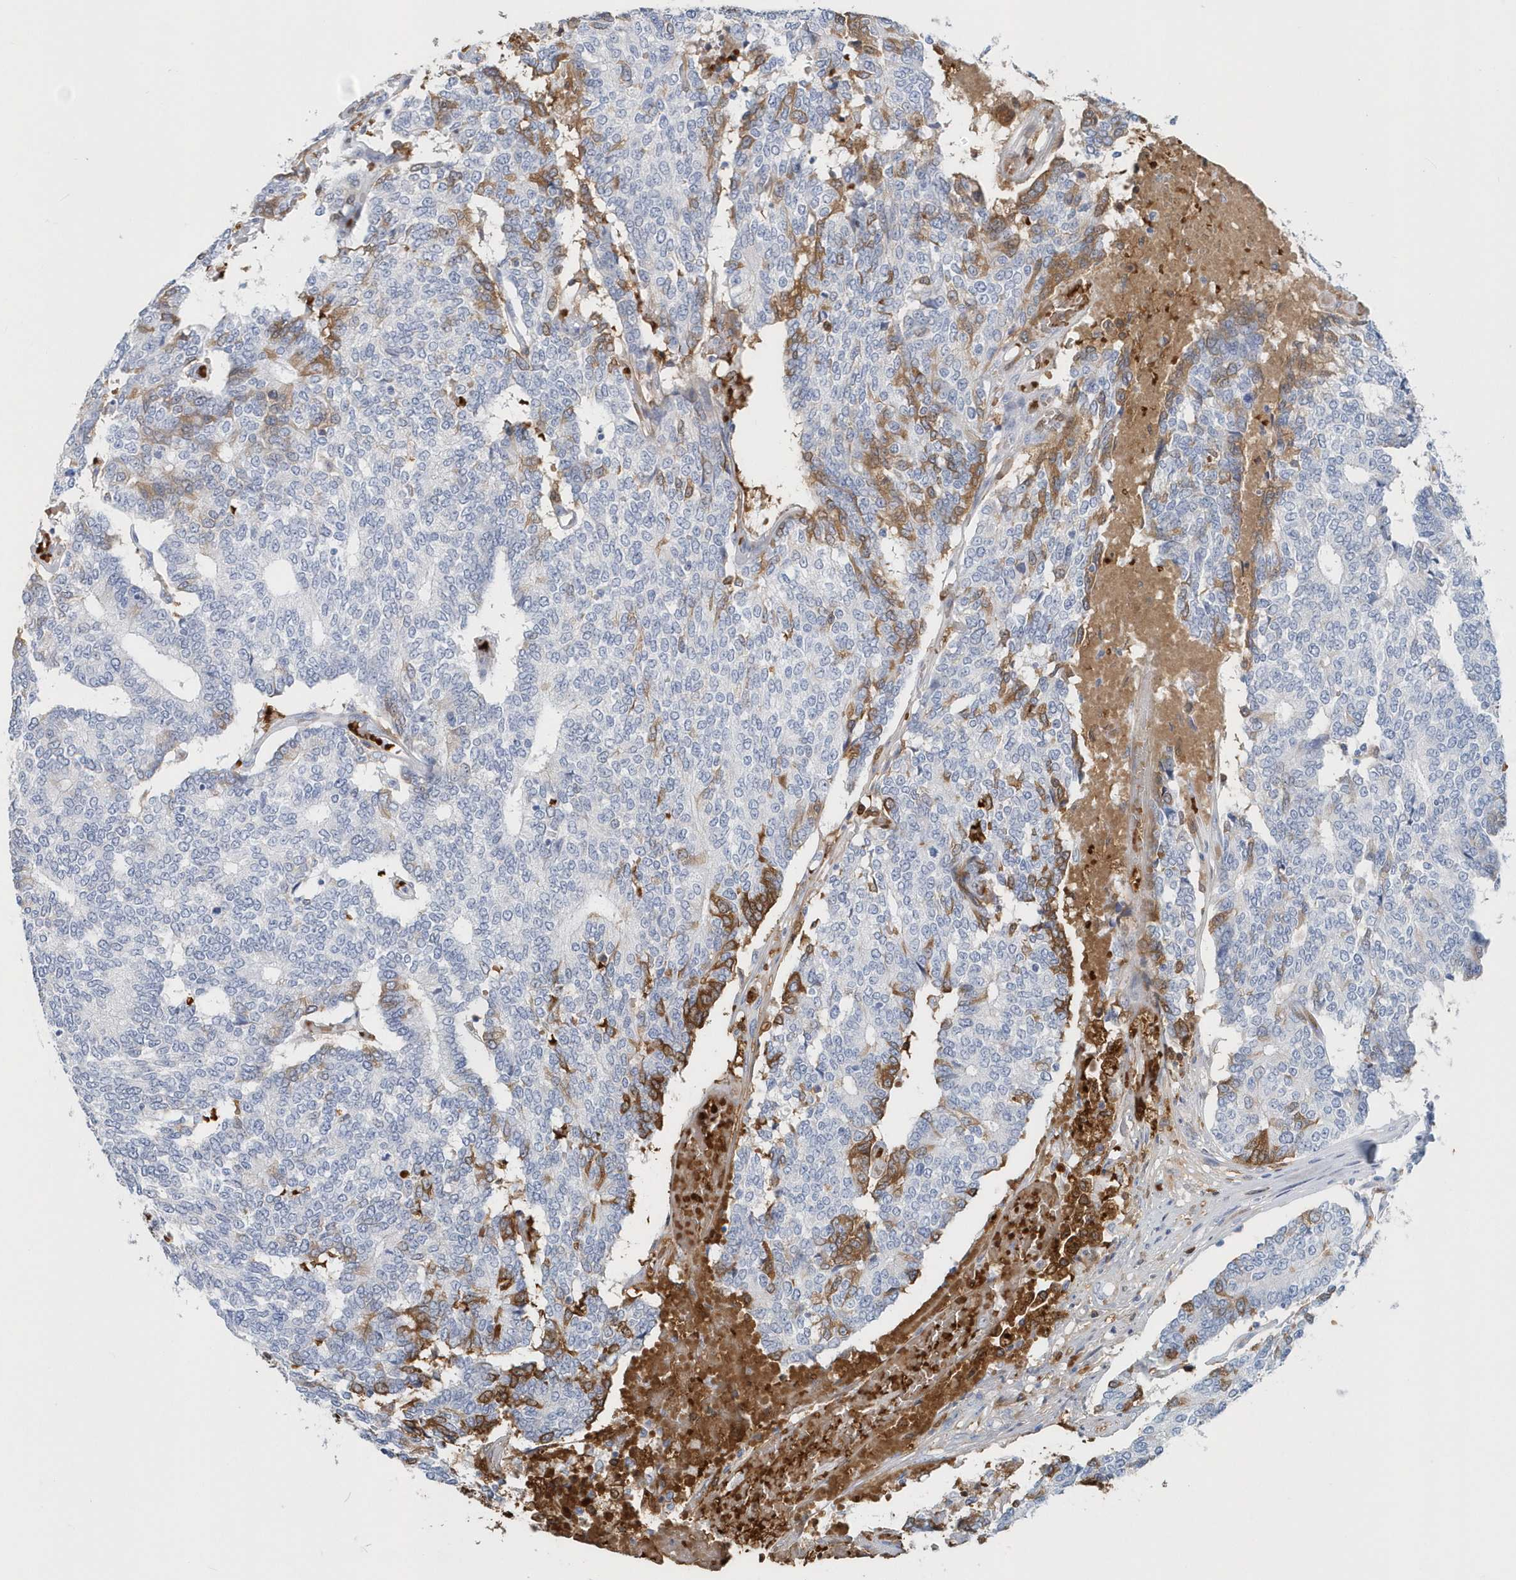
{"staining": {"intensity": "moderate", "quantity": "<25%", "location": "cytoplasmic/membranous"}, "tissue": "prostate cancer", "cell_type": "Tumor cells", "image_type": "cancer", "snomed": [{"axis": "morphology", "description": "Normal tissue, NOS"}, {"axis": "morphology", "description": "Adenocarcinoma, High grade"}, {"axis": "topography", "description": "Prostate"}, {"axis": "topography", "description": "Seminal veicle"}], "caption": "Adenocarcinoma (high-grade) (prostate) stained with a brown dye displays moderate cytoplasmic/membranous positive positivity in approximately <25% of tumor cells.", "gene": "HBA2", "patient": {"sex": "male", "age": 55}}